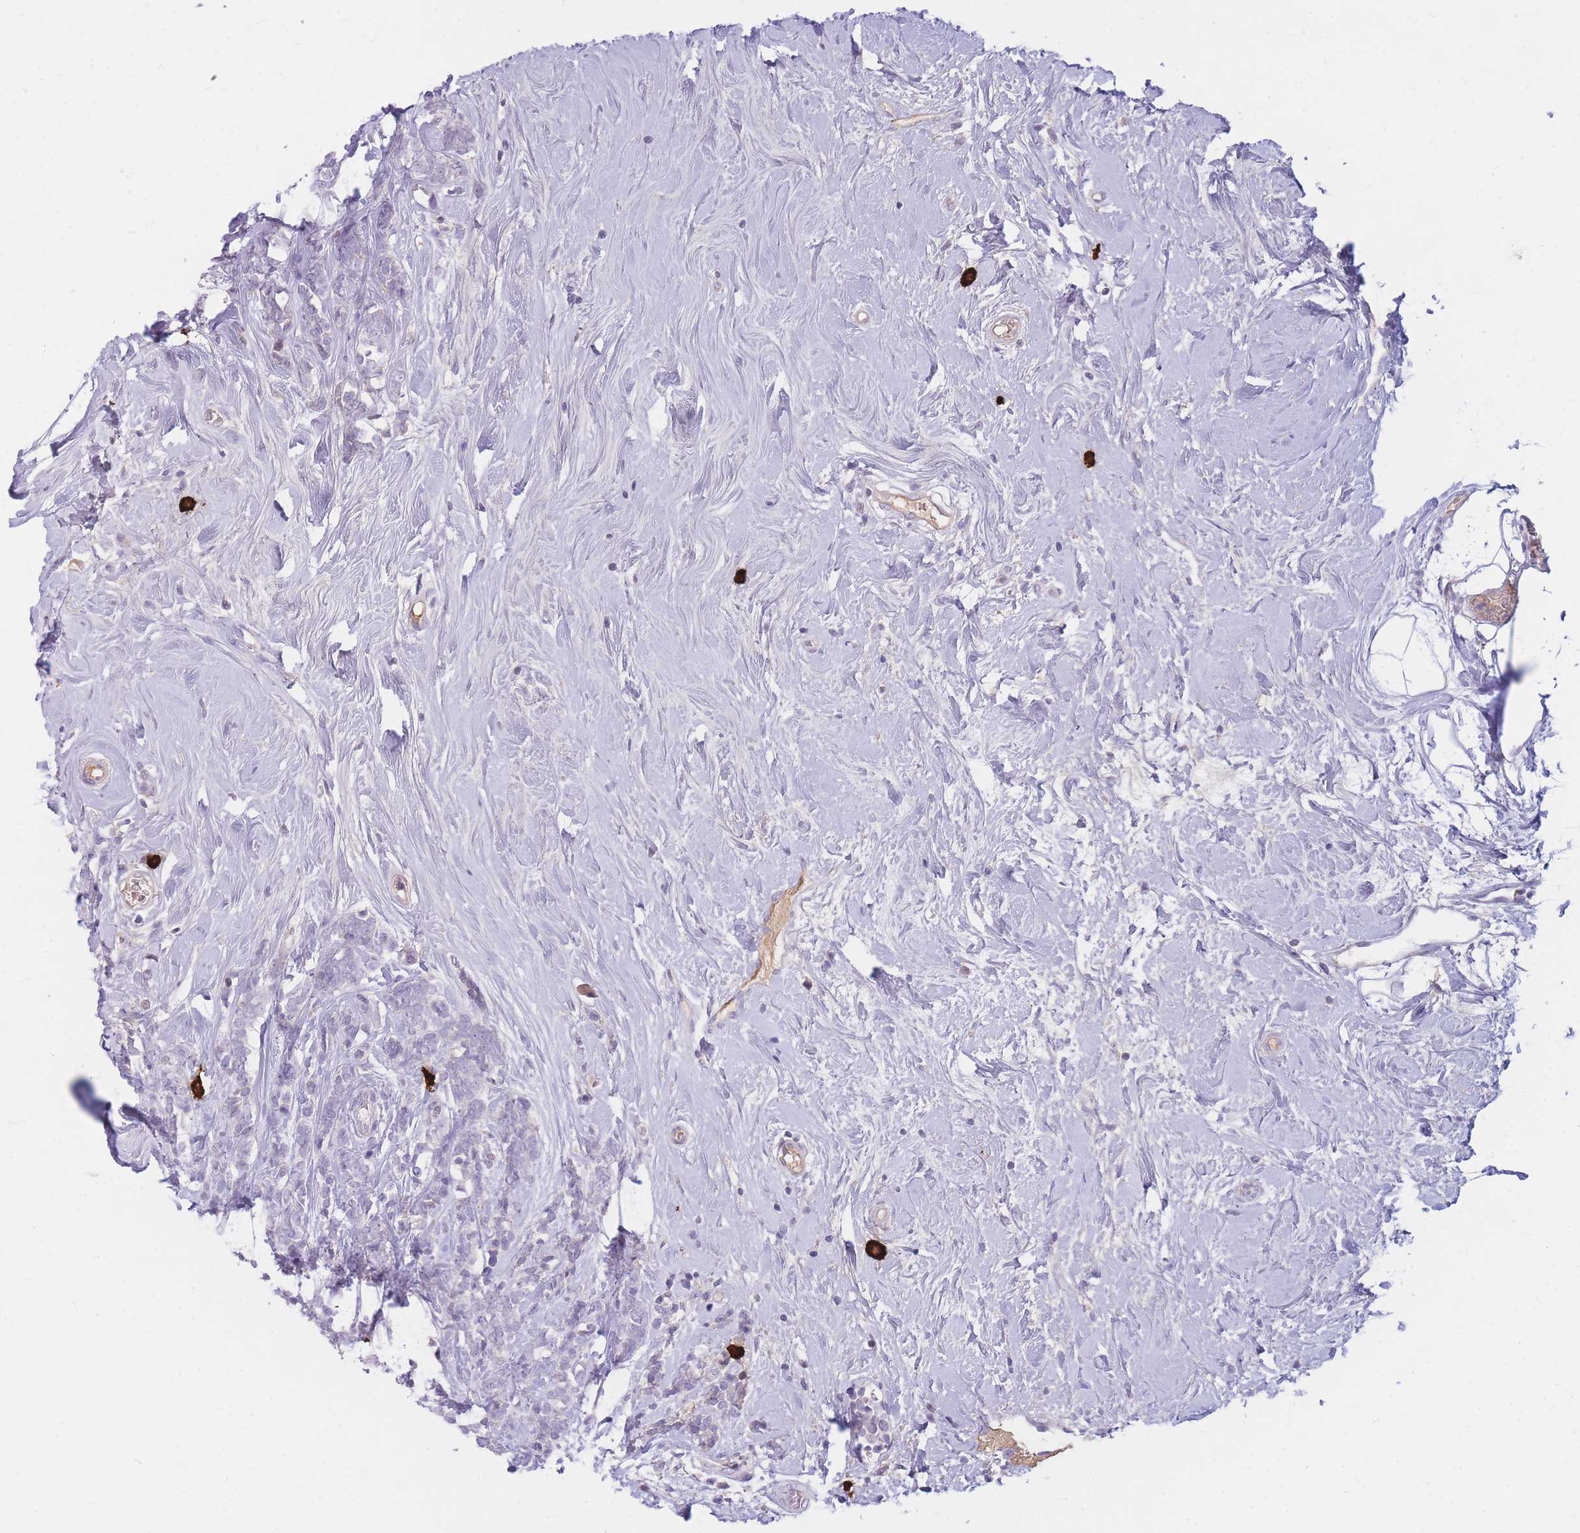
{"staining": {"intensity": "negative", "quantity": "none", "location": "none"}, "tissue": "breast cancer", "cell_type": "Tumor cells", "image_type": "cancer", "snomed": [{"axis": "morphology", "description": "Lobular carcinoma"}, {"axis": "topography", "description": "Breast"}], "caption": "Image shows no significant protein staining in tumor cells of breast lobular carcinoma. (Stains: DAB immunohistochemistry with hematoxylin counter stain, Microscopy: brightfield microscopy at high magnification).", "gene": "TPSD1", "patient": {"sex": "female", "age": 58}}